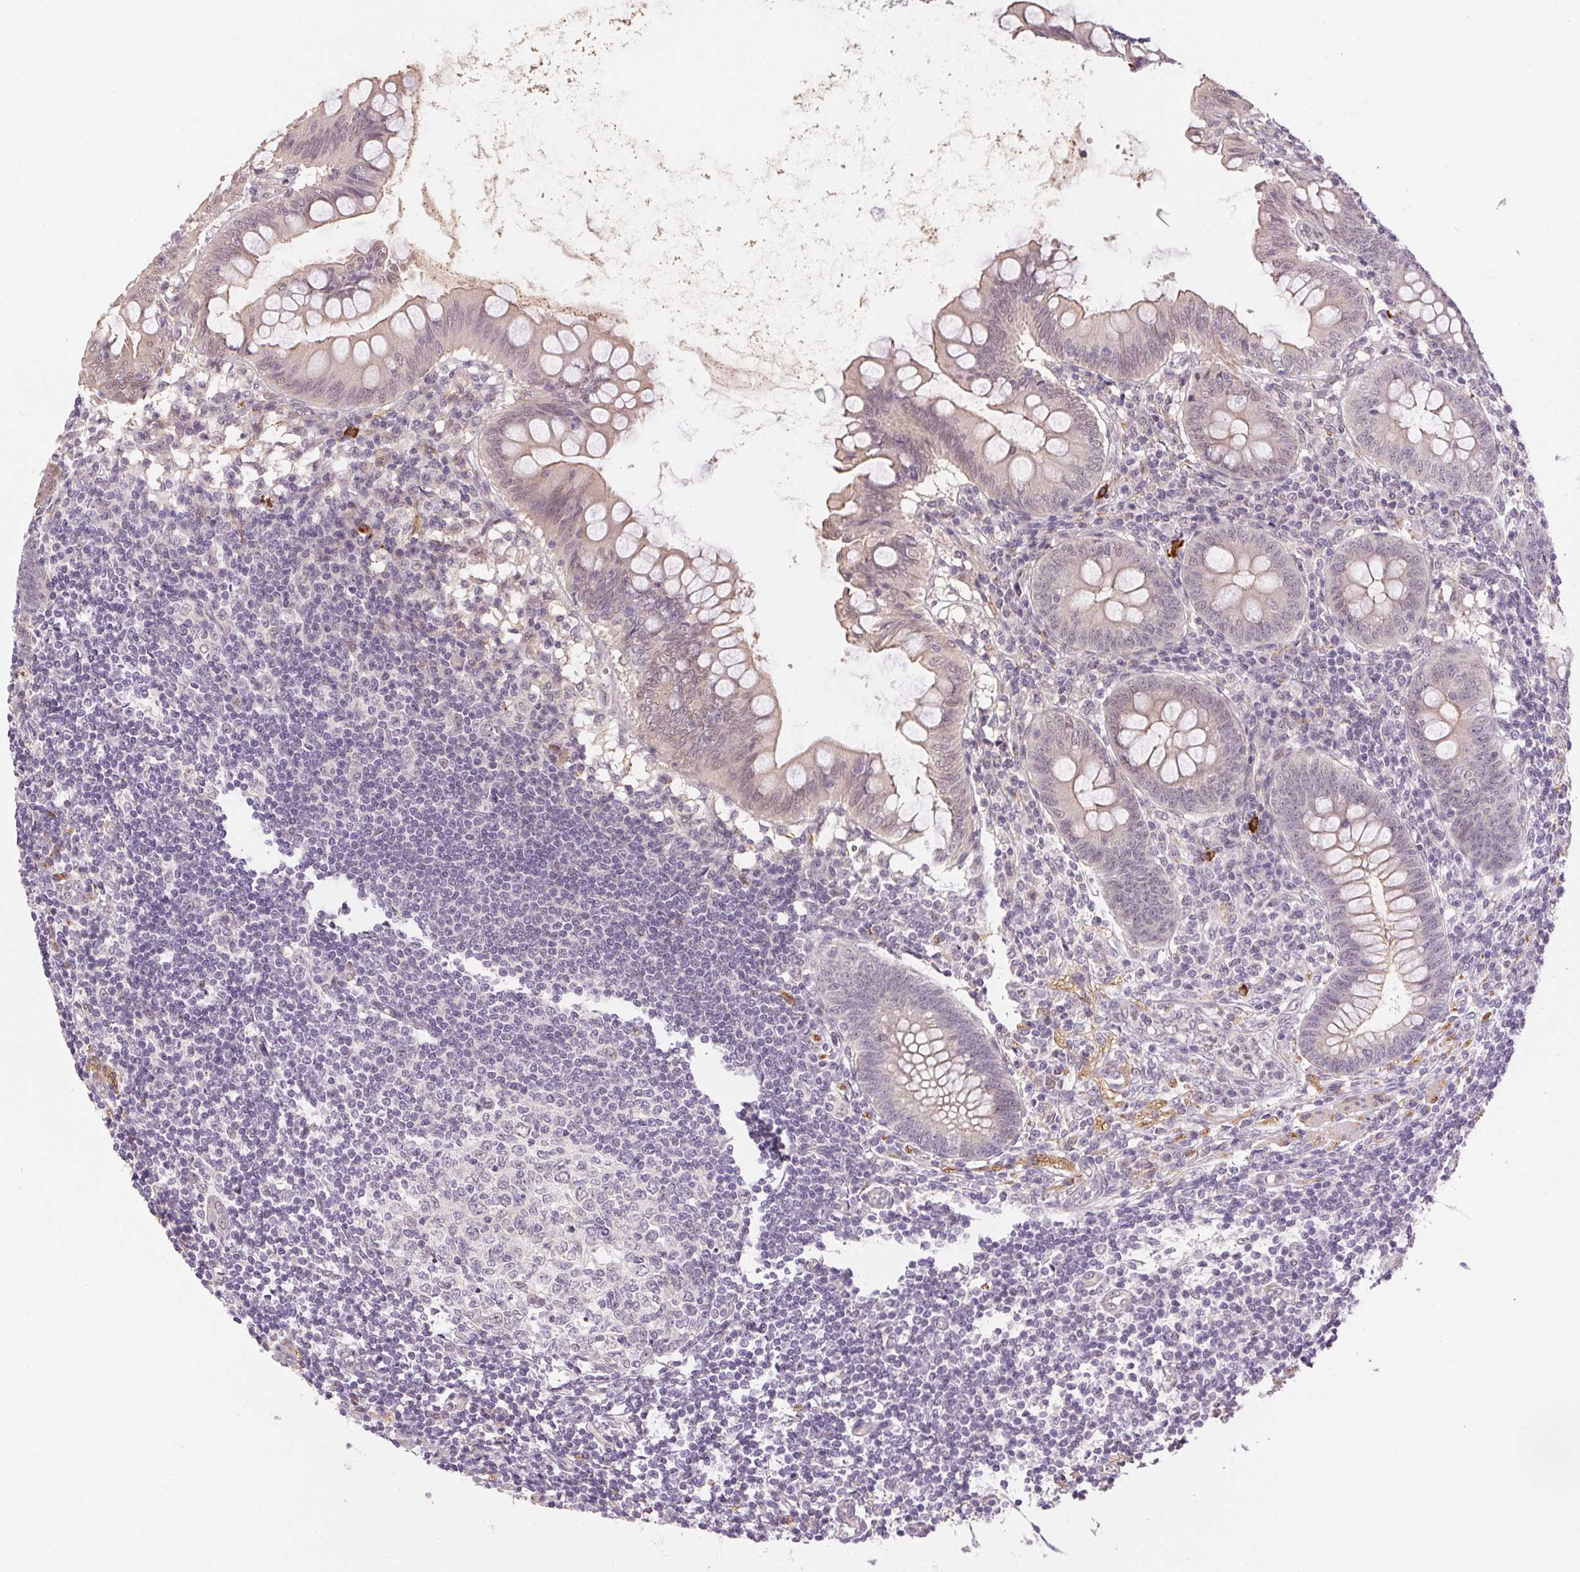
{"staining": {"intensity": "weak", "quantity": "<25%", "location": "cytoplasmic/membranous"}, "tissue": "appendix", "cell_type": "Glandular cells", "image_type": "normal", "snomed": [{"axis": "morphology", "description": "Normal tissue, NOS"}, {"axis": "topography", "description": "Appendix"}], "caption": "There is no significant staining in glandular cells of appendix. (Brightfield microscopy of DAB IHC at high magnification).", "gene": "CFAP92", "patient": {"sex": "female", "age": 57}}